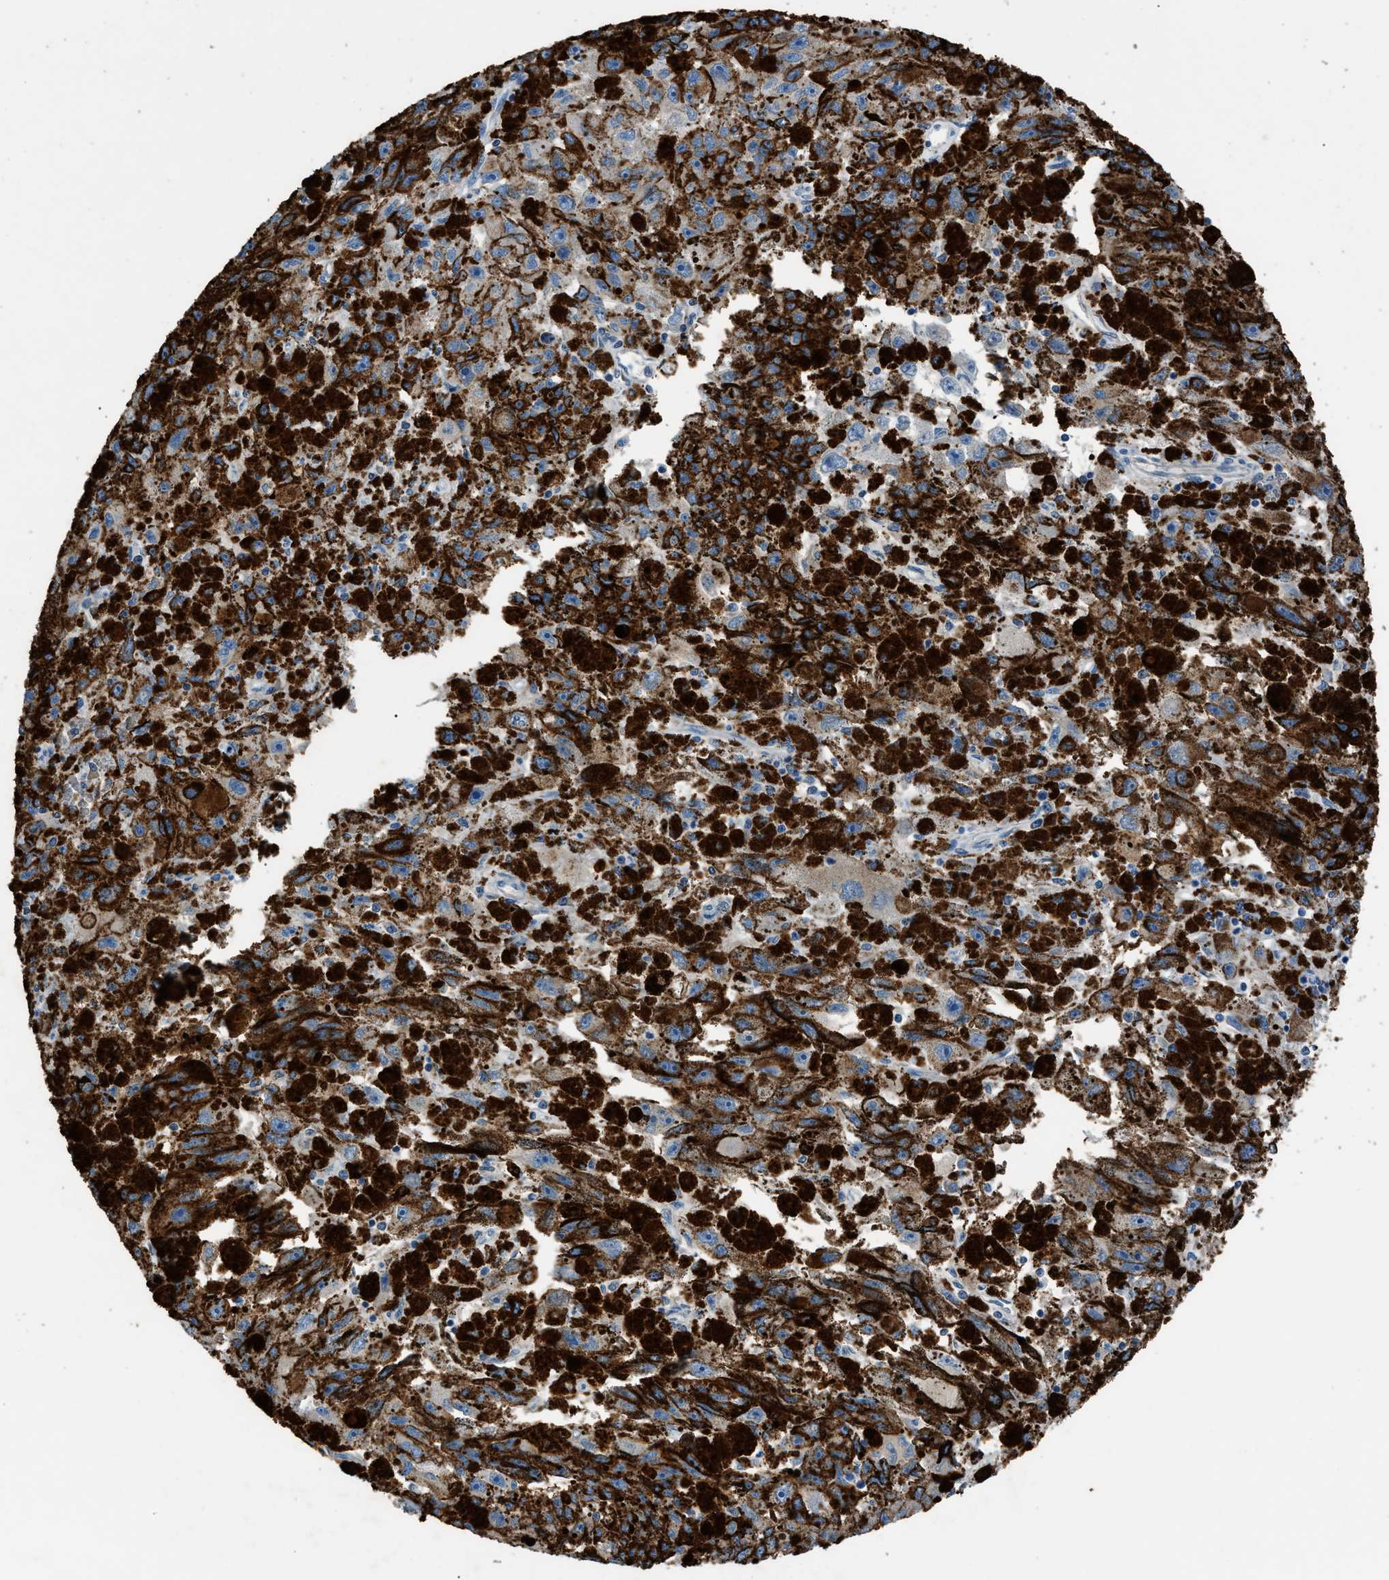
{"staining": {"intensity": "weak", "quantity": "<25%", "location": "cytoplasmic/membranous"}, "tissue": "melanoma", "cell_type": "Tumor cells", "image_type": "cancer", "snomed": [{"axis": "morphology", "description": "Malignant melanoma, NOS"}, {"axis": "topography", "description": "Skin"}], "caption": "Image shows no protein expression in tumor cells of melanoma tissue.", "gene": "ZDHHC24", "patient": {"sex": "female", "age": 104}}